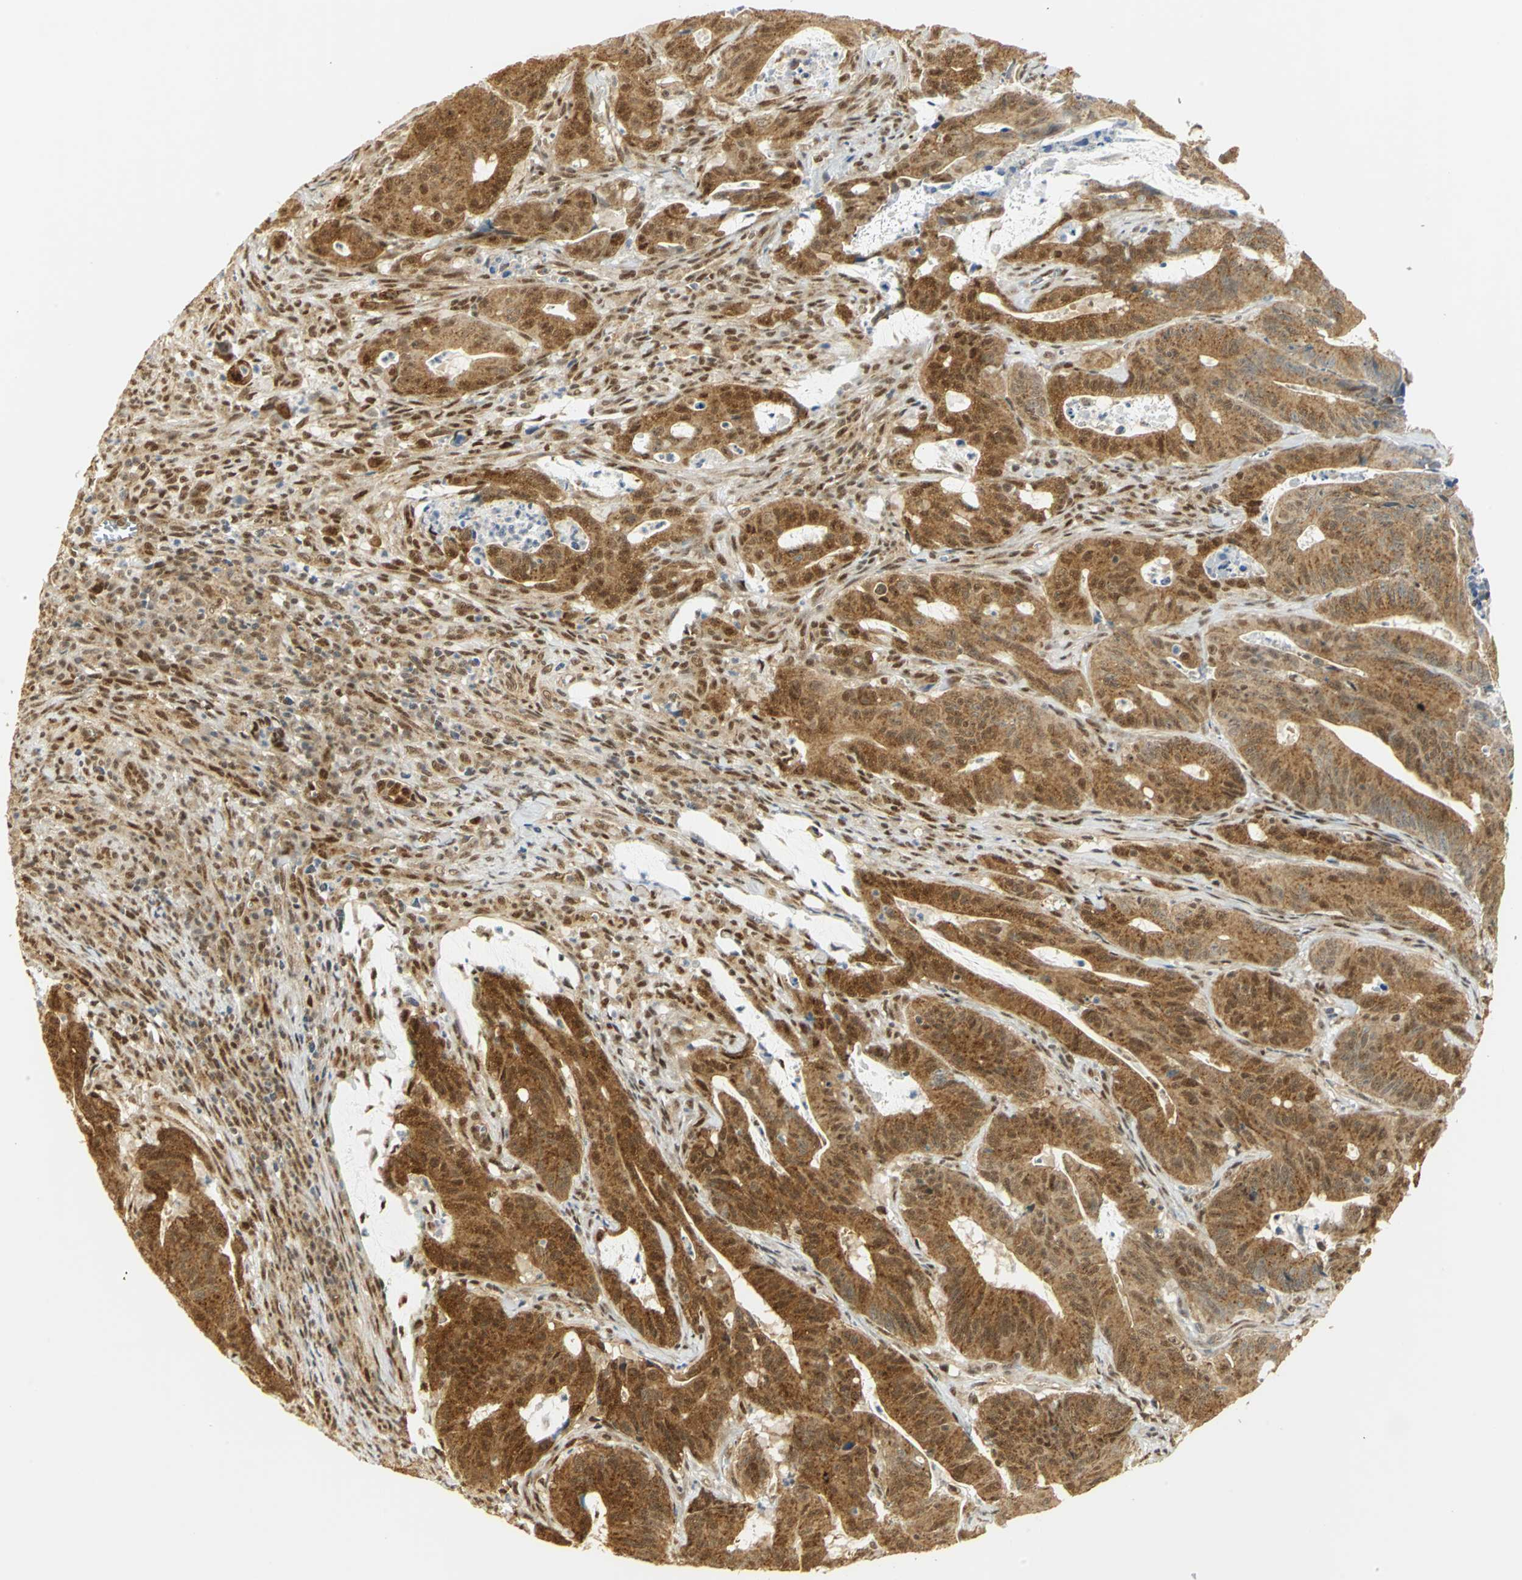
{"staining": {"intensity": "strong", "quantity": ">75%", "location": "cytoplasmic/membranous,nuclear"}, "tissue": "colorectal cancer", "cell_type": "Tumor cells", "image_type": "cancer", "snomed": [{"axis": "morphology", "description": "Adenocarcinoma, NOS"}, {"axis": "topography", "description": "Colon"}], "caption": "This micrograph reveals adenocarcinoma (colorectal) stained with IHC to label a protein in brown. The cytoplasmic/membranous and nuclear of tumor cells show strong positivity for the protein. Nuclei are counter-stained blue.", "gene": "DDX5", "patient": {"sex": "male", "age": 45}}